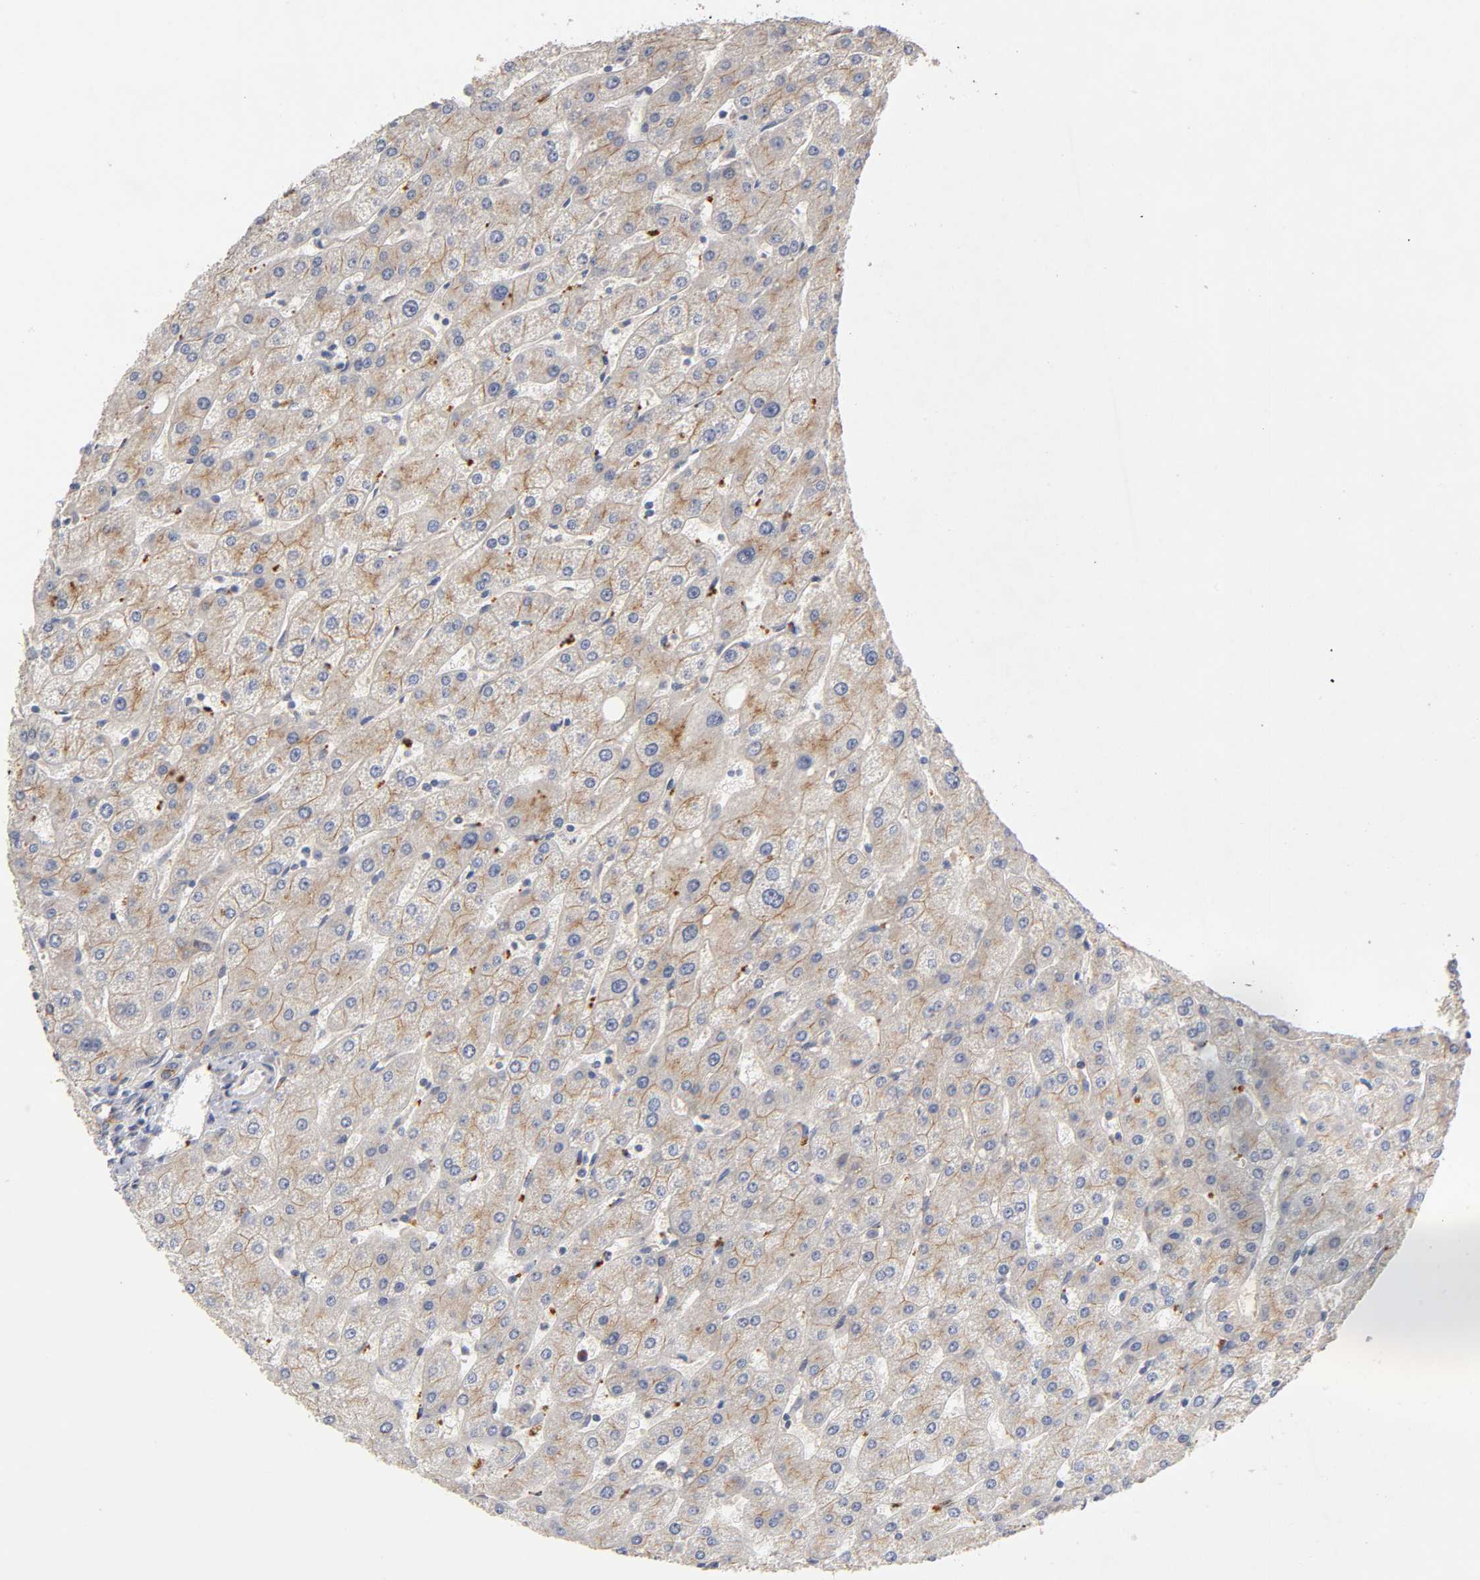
{"staining": {"intensity": "moderate", "quantity": ">75%", "location": "cytoplasmic/membranous"}, "tissue": "liver", "cell_type": "Cholangiocytes", "image_type": "normal", "snomed": [{"axis": "morphology", "description": "Normal tissue, NOS"}, {"axis": "topography", "description": "Liver"}], "caption": "The micrograph displays immunohistochemical staining of unremarkable liver. There is moderate cytoplasmic/membranous staining is seen in about >75% of cholangiocytes. Using DAB (3,3'-diaminobenzidine) (brown) and hematoxylin (blue) stains, captured at high magnification using brightfield microscopy.", "gene": "PDZD11", "patient": {"sex": "male", "age": 67}}